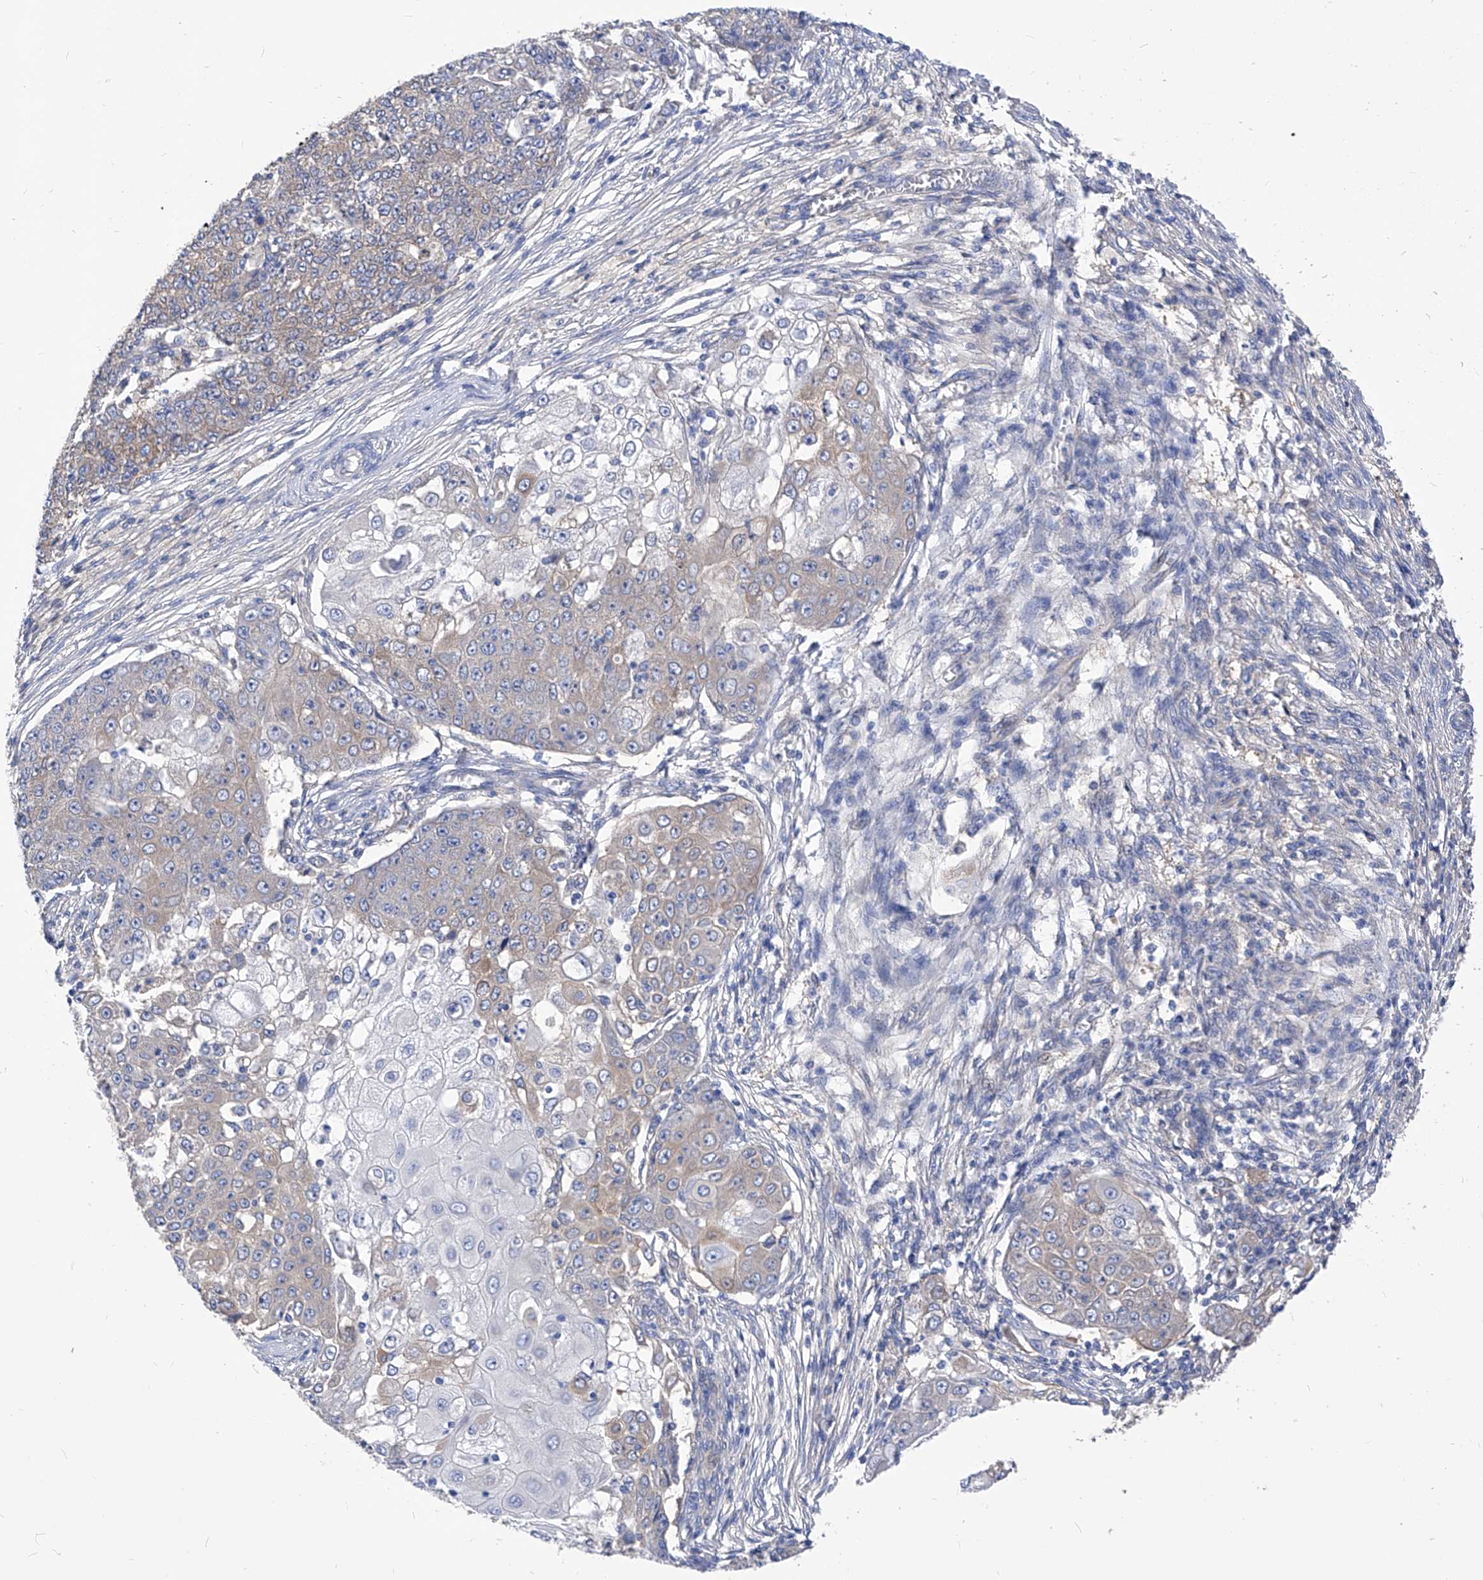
{"staining": {"intensity": "weak", "quantity": "<25%", "location": "cytoplasmic/membranous"}, "tissue": "ovarian cancer", "cell_type": "Tumor cells", "image_type": "cancer", "snomed": [{"axis": "morphology", "description": "Carcinoma, endometroid"}, {"axis": "topography", "description": "Ovary"}], "caption": "Micrograph shows no significant protein staining in tumor cells of ovarian cancer. Nuclei are stained in blue.", "gene": "XPNPEP1", "patient": {"sex": "female", "age": 42}}